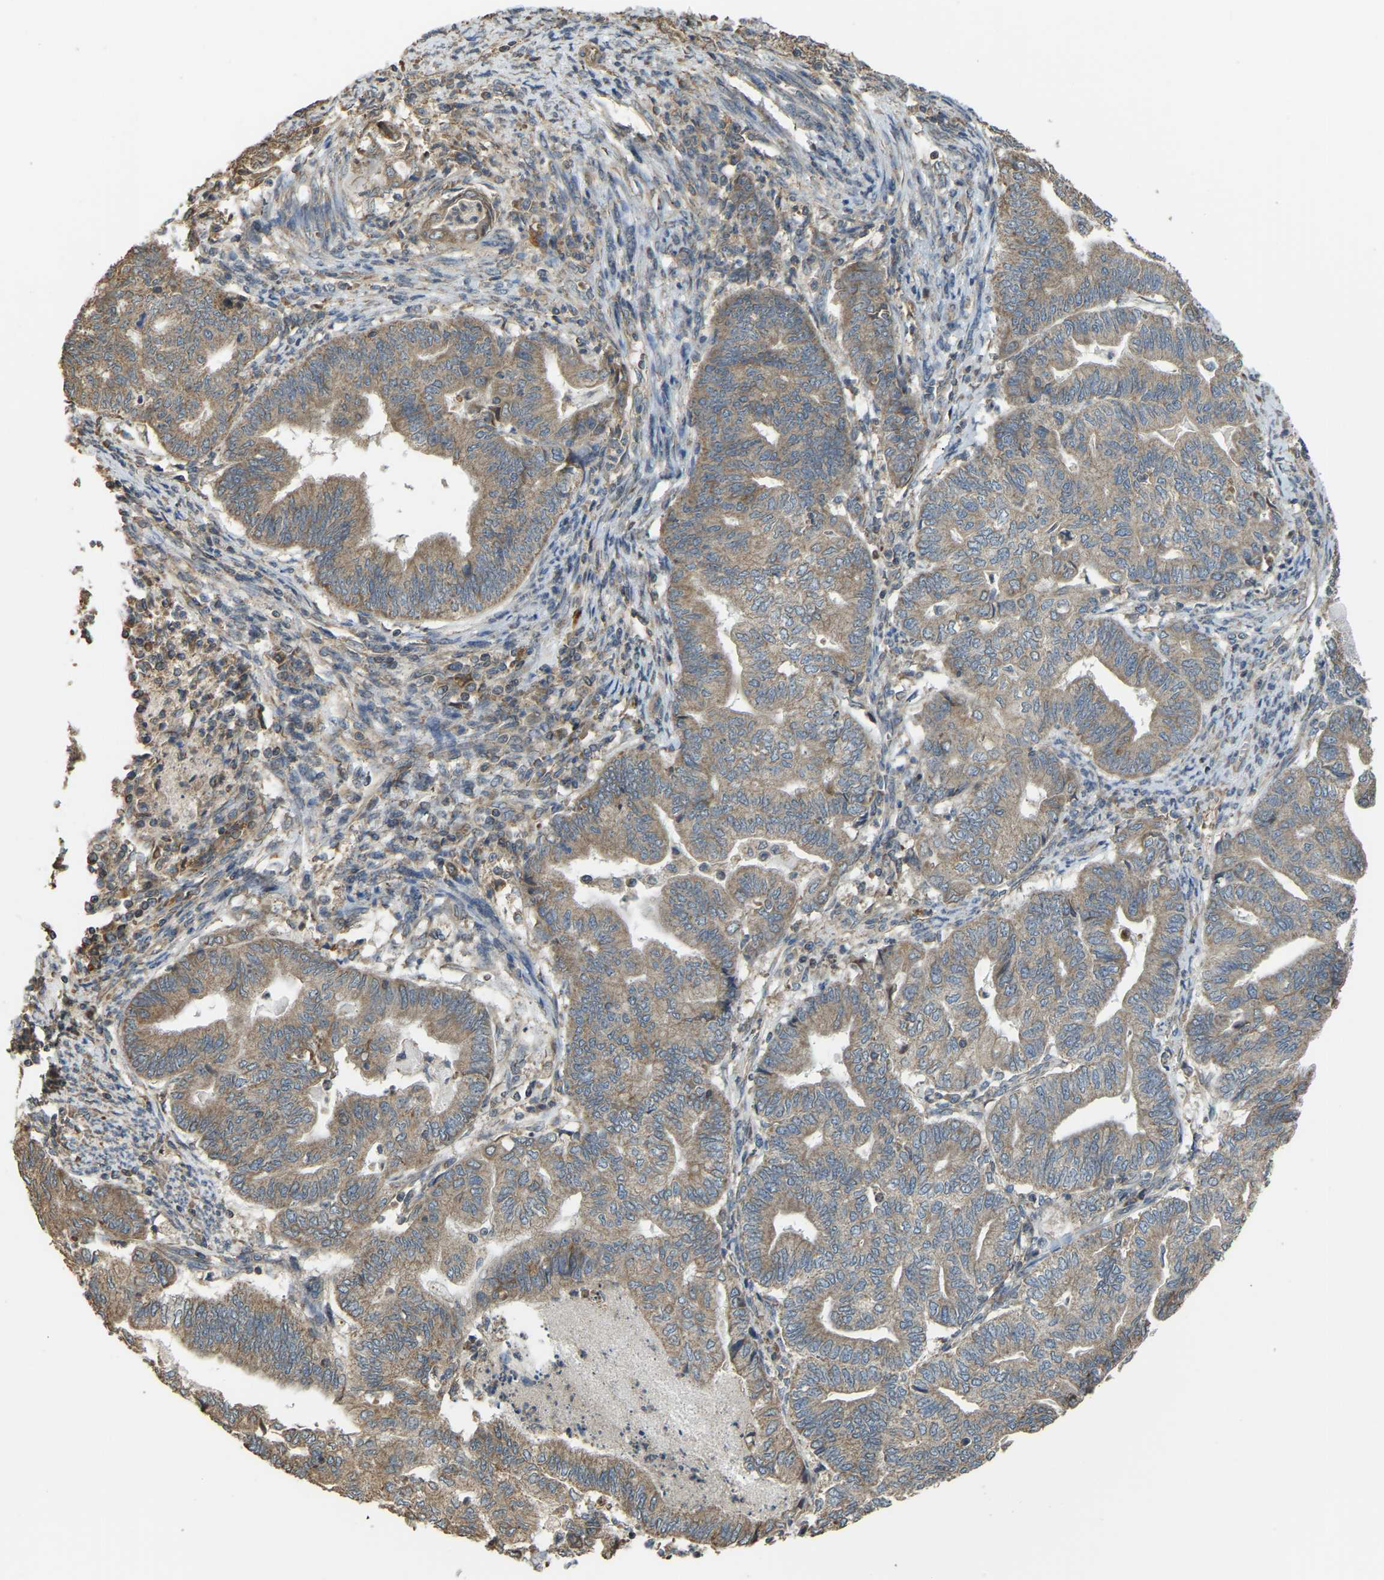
{"staining": {"intensity": "moderate", "quantity": ">75%", "location": "cytoplasmic/membranous"}, "tissue": "endometrial cancer", "cell_type": "Tumor cells", "image_type": "cancer", "snomed": [{"axis": "morphology", "description": "Adenocarcinoma, NOS"}, {"axis": "topography", "description": "Endometrium"}], "caption": "IHC micrograph of adenocarcinoma (endometrial) stained for a protein (brown), which exhibits medium levels of moderate cytoplasmic/membranous staining in approximately >75% of tumor cells.", "gene": "GNG2", "patient": {"sex": "female", "age": 79}}